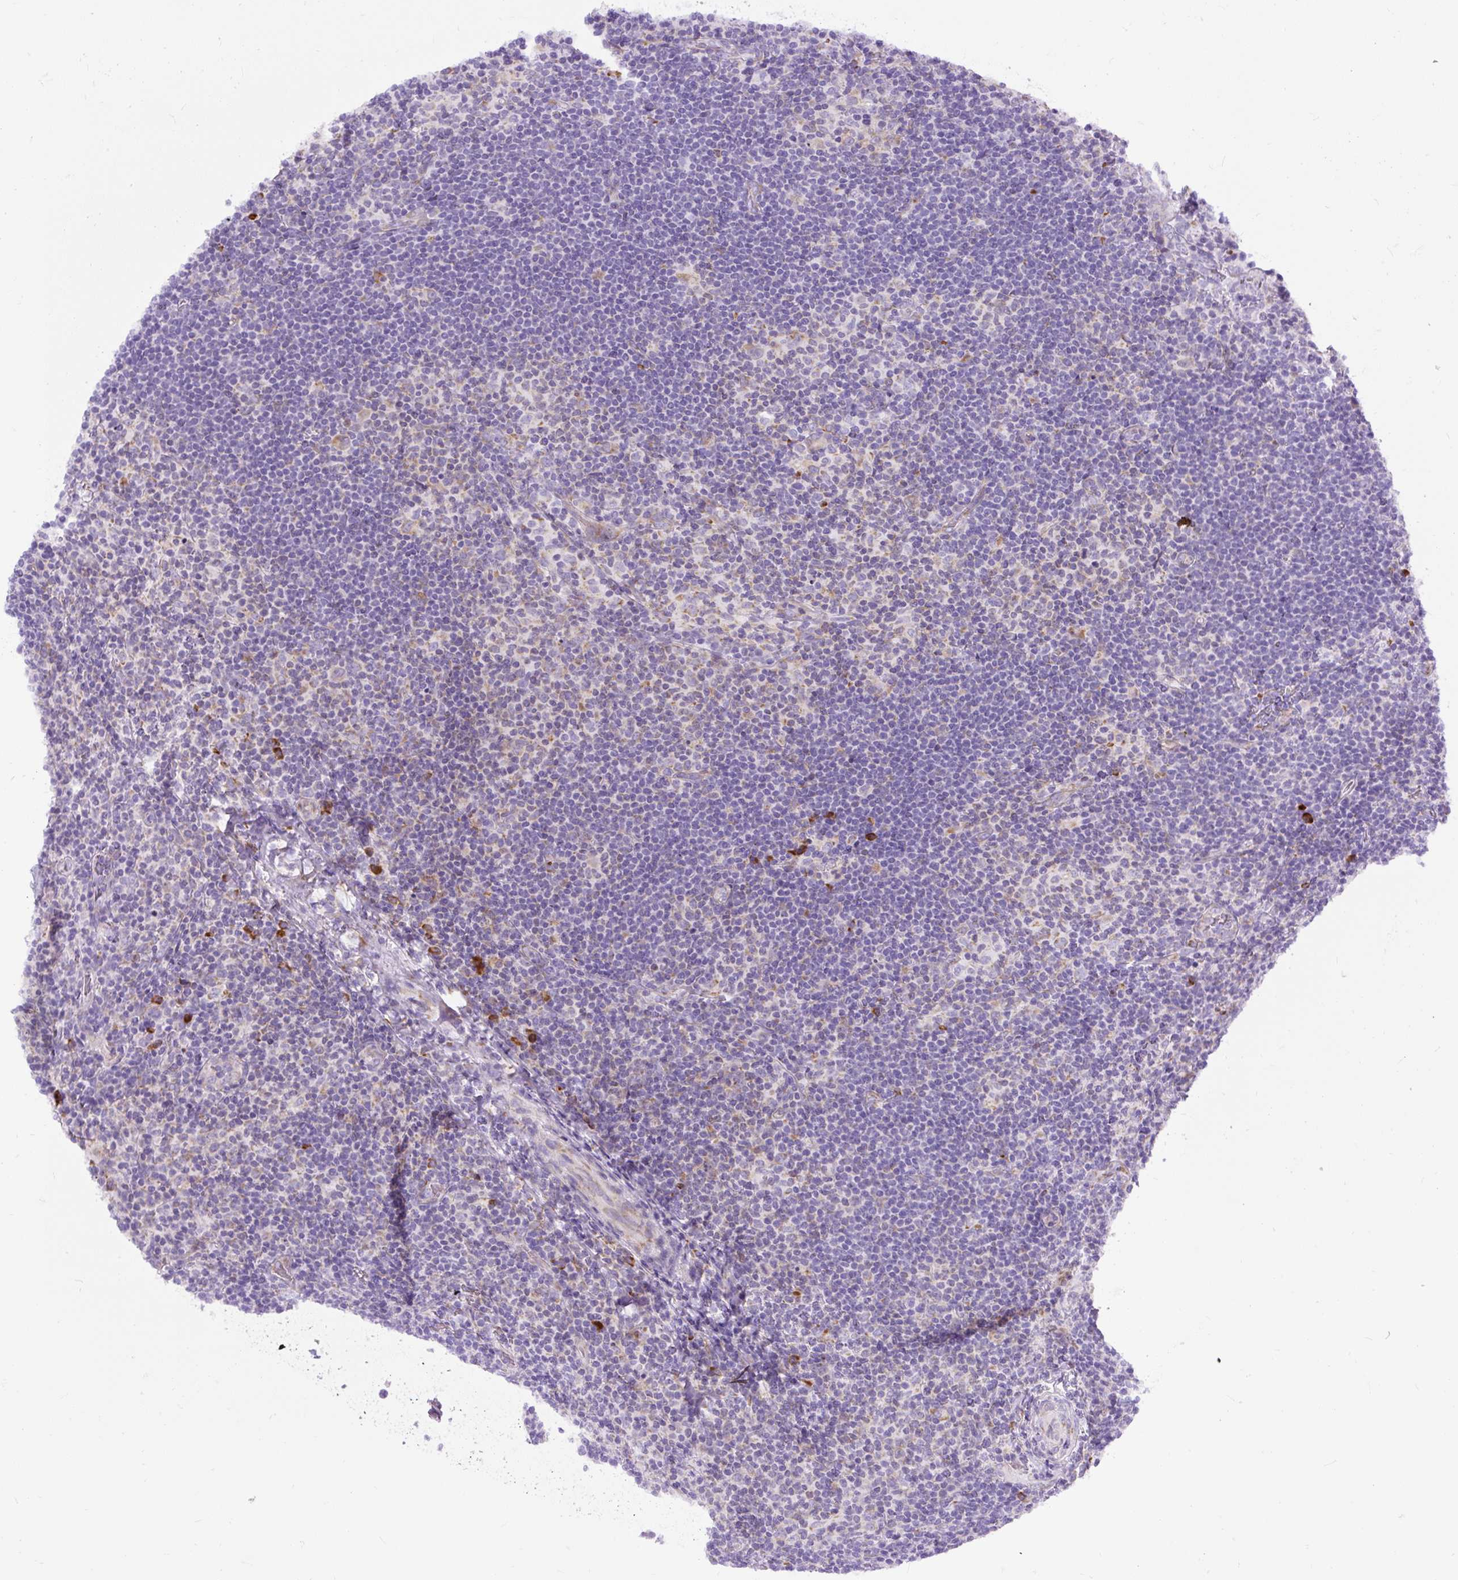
{"staining": {"intensity": "negative", "quantity": "none", "location": "none"}, "tissue": "lymphoma", "cell_type": "Tumor cells", "image_type": "cancer", "snomed": [{"axis": "morphology", "description": "Hodgkin's disease, NOS"}, {"axis": "topography", "description": "Lymph node"}], "caption": "The immunohistochemistry photomicrograph has no significant expression in tumor cells of lymphoma tissue.", "gene": "DDOST", "patient": {"sex": "female", "age": 57}}